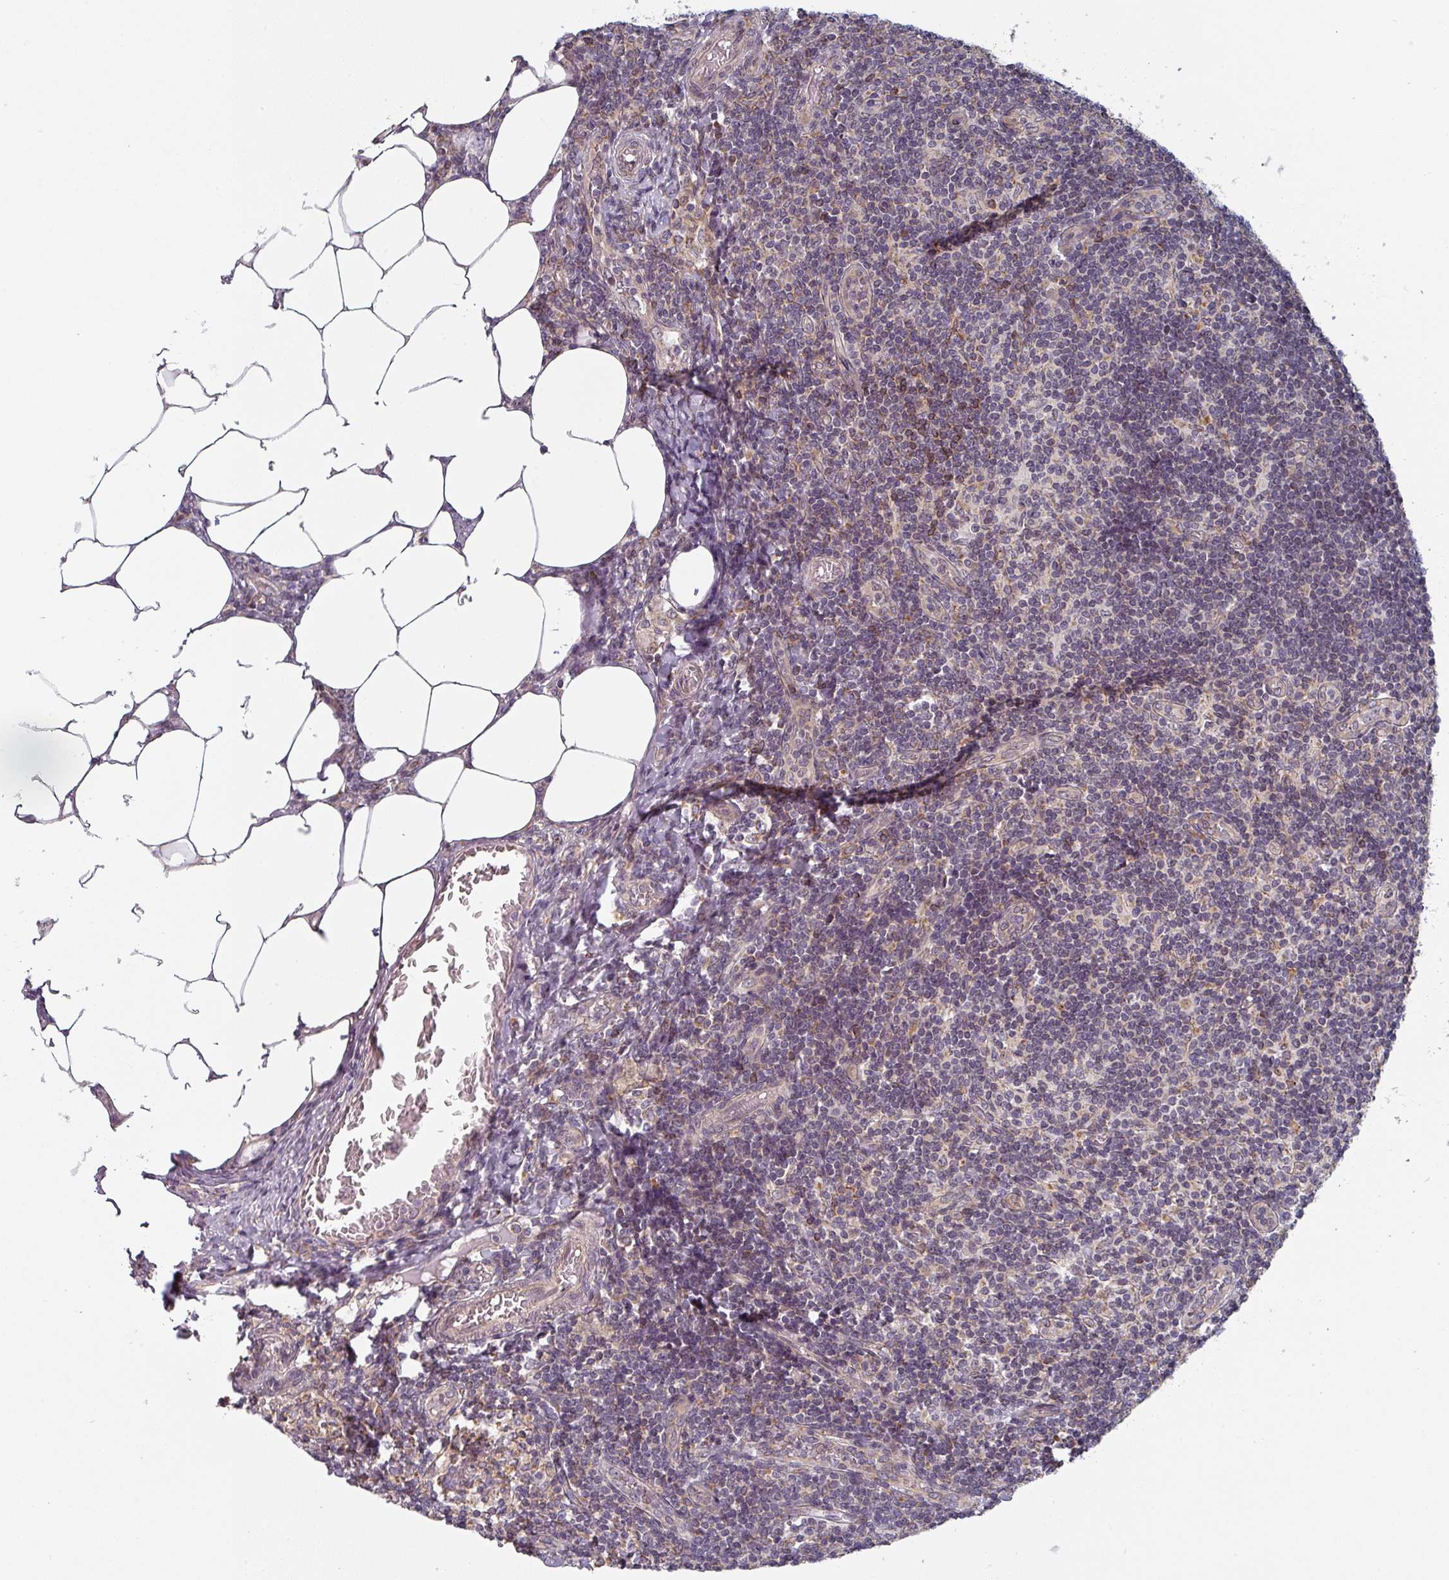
{"staining": {"intensity": "moderate", "quantity": "<25%", "location": "cytoplasmic/membranous"}, "tissue": "lymph node", "cell_type": "Germinal center cells", "image_type": "normal", "snomed": [{"axis": "morphology", "description": "Normal tissue, NOS"}, {"axis": "topography", "description": "Lymph node"}], "caption": "The immunohistochemical stain highlights moderate cytoplasmic/membranous positivity in germinal center cells of normal lymph node. Using DAB (3,3'-diaminobenzidine) (brown) and hematoxylin (blue) stains, captured at high magnification using brightfield microscopy.", "gene": "TAPT1", "patient": {"sex": "female", "age": 59}}